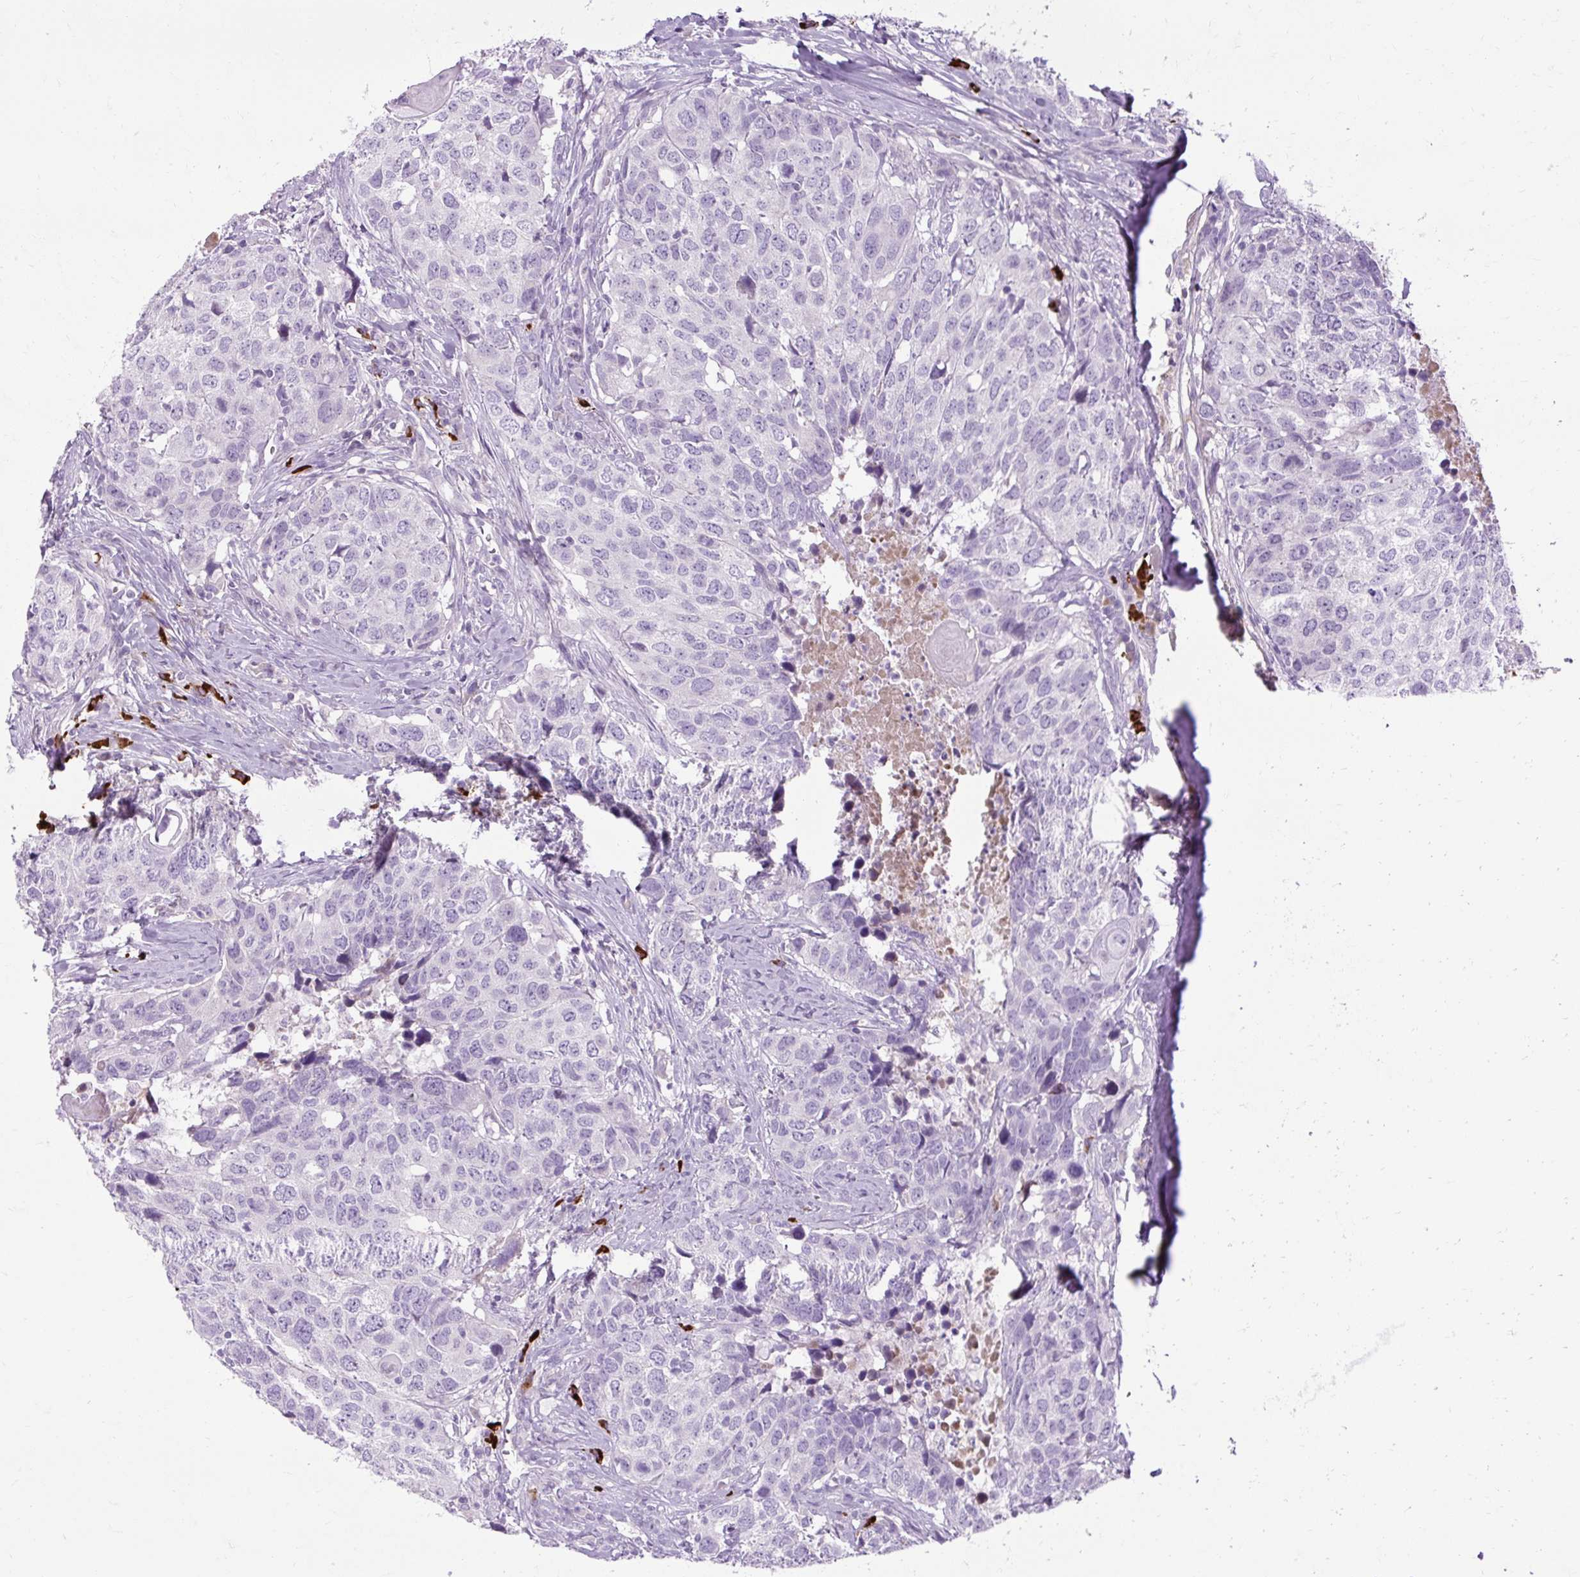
{"staining": {"intensity": "negative", "quantity": "none", "location": "none"}, "tissue": "head and neck cancer", "cell_type": "Tumor cells", "image_type": "cancer", "snomed": [{"axis": "morphology", "description": "Normal tissue, NOS"}, {"axis": "morphology", "description": "Squamous cell carcinoma, NOS"}, {"axis": "topography", "description": "Skeletal muscle"}, {"axis": "topography", "description": "Vascular tissue"}, {"axis": "topography", "description": "Peripheral nerve tissue"}, {"axis": "topography", "description": "Head-Neck"}], "caption": "There is no significant expression in tumor cells of head and neck cancer.", "gene": "ARRDC2", "patient": {"sex": "male", "age": 66}}